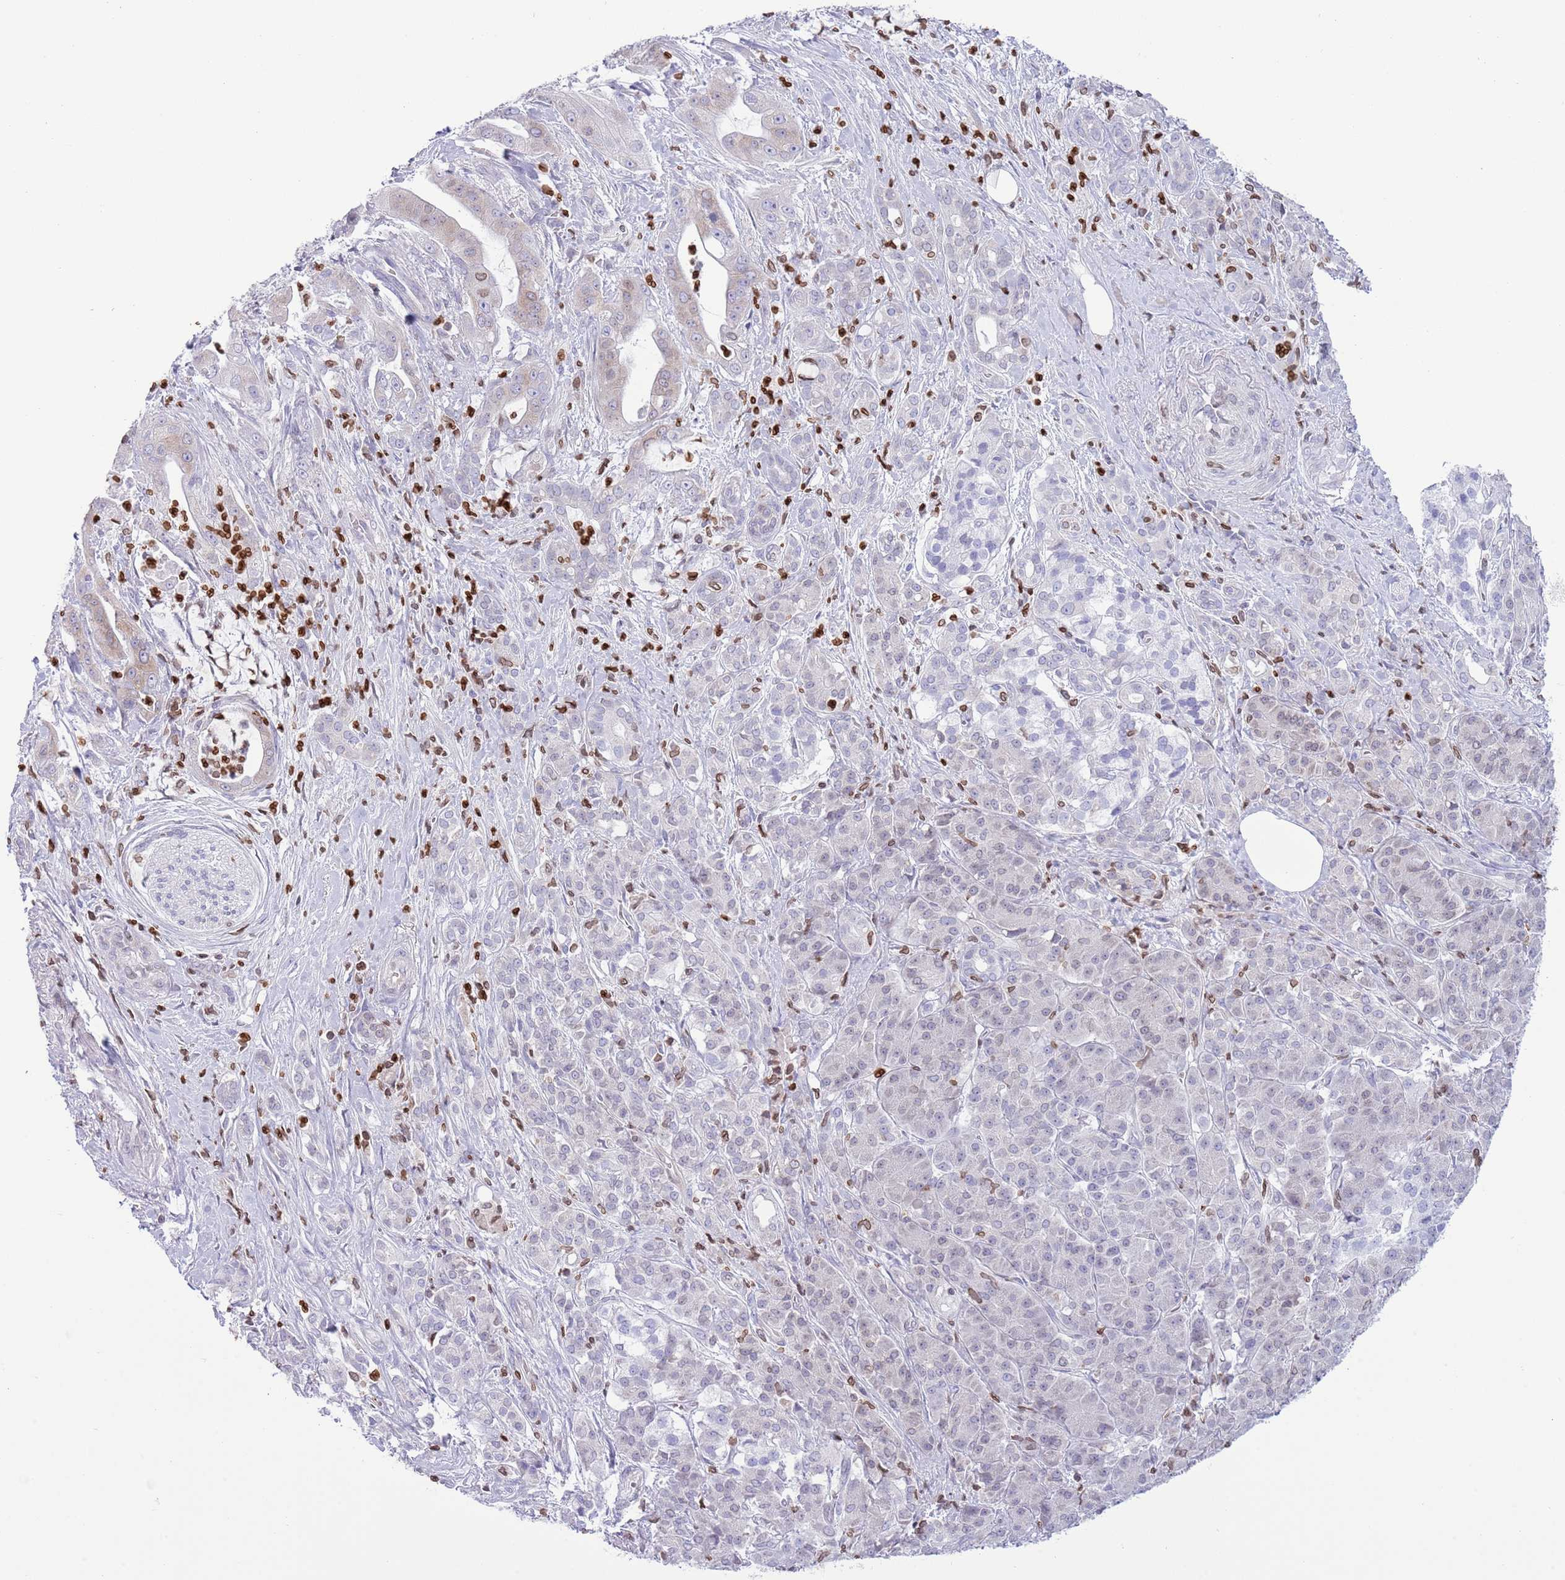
{"staining": {"intensity": "weak", "quantity": "<25%", "location": "nuclear"}, "tissue": "pancreatic cancer", "cell_type": "Tumor cells", "image_type": "cancer", "snomed": [{"axis": "morphology", "description": "Adenocarcinoma, NOS"}, {"axis": "topography", "description": "Pancreas"}], "caption": "A high-resolution photomicrograph shows immunohistochemistry (IHC) staining of pancreatic cancer (adenocarcinoma), which demonstrates no significant staining in tumor cells.", "gene": "LBR", "patient": {"sex": "male", "age": 57}}